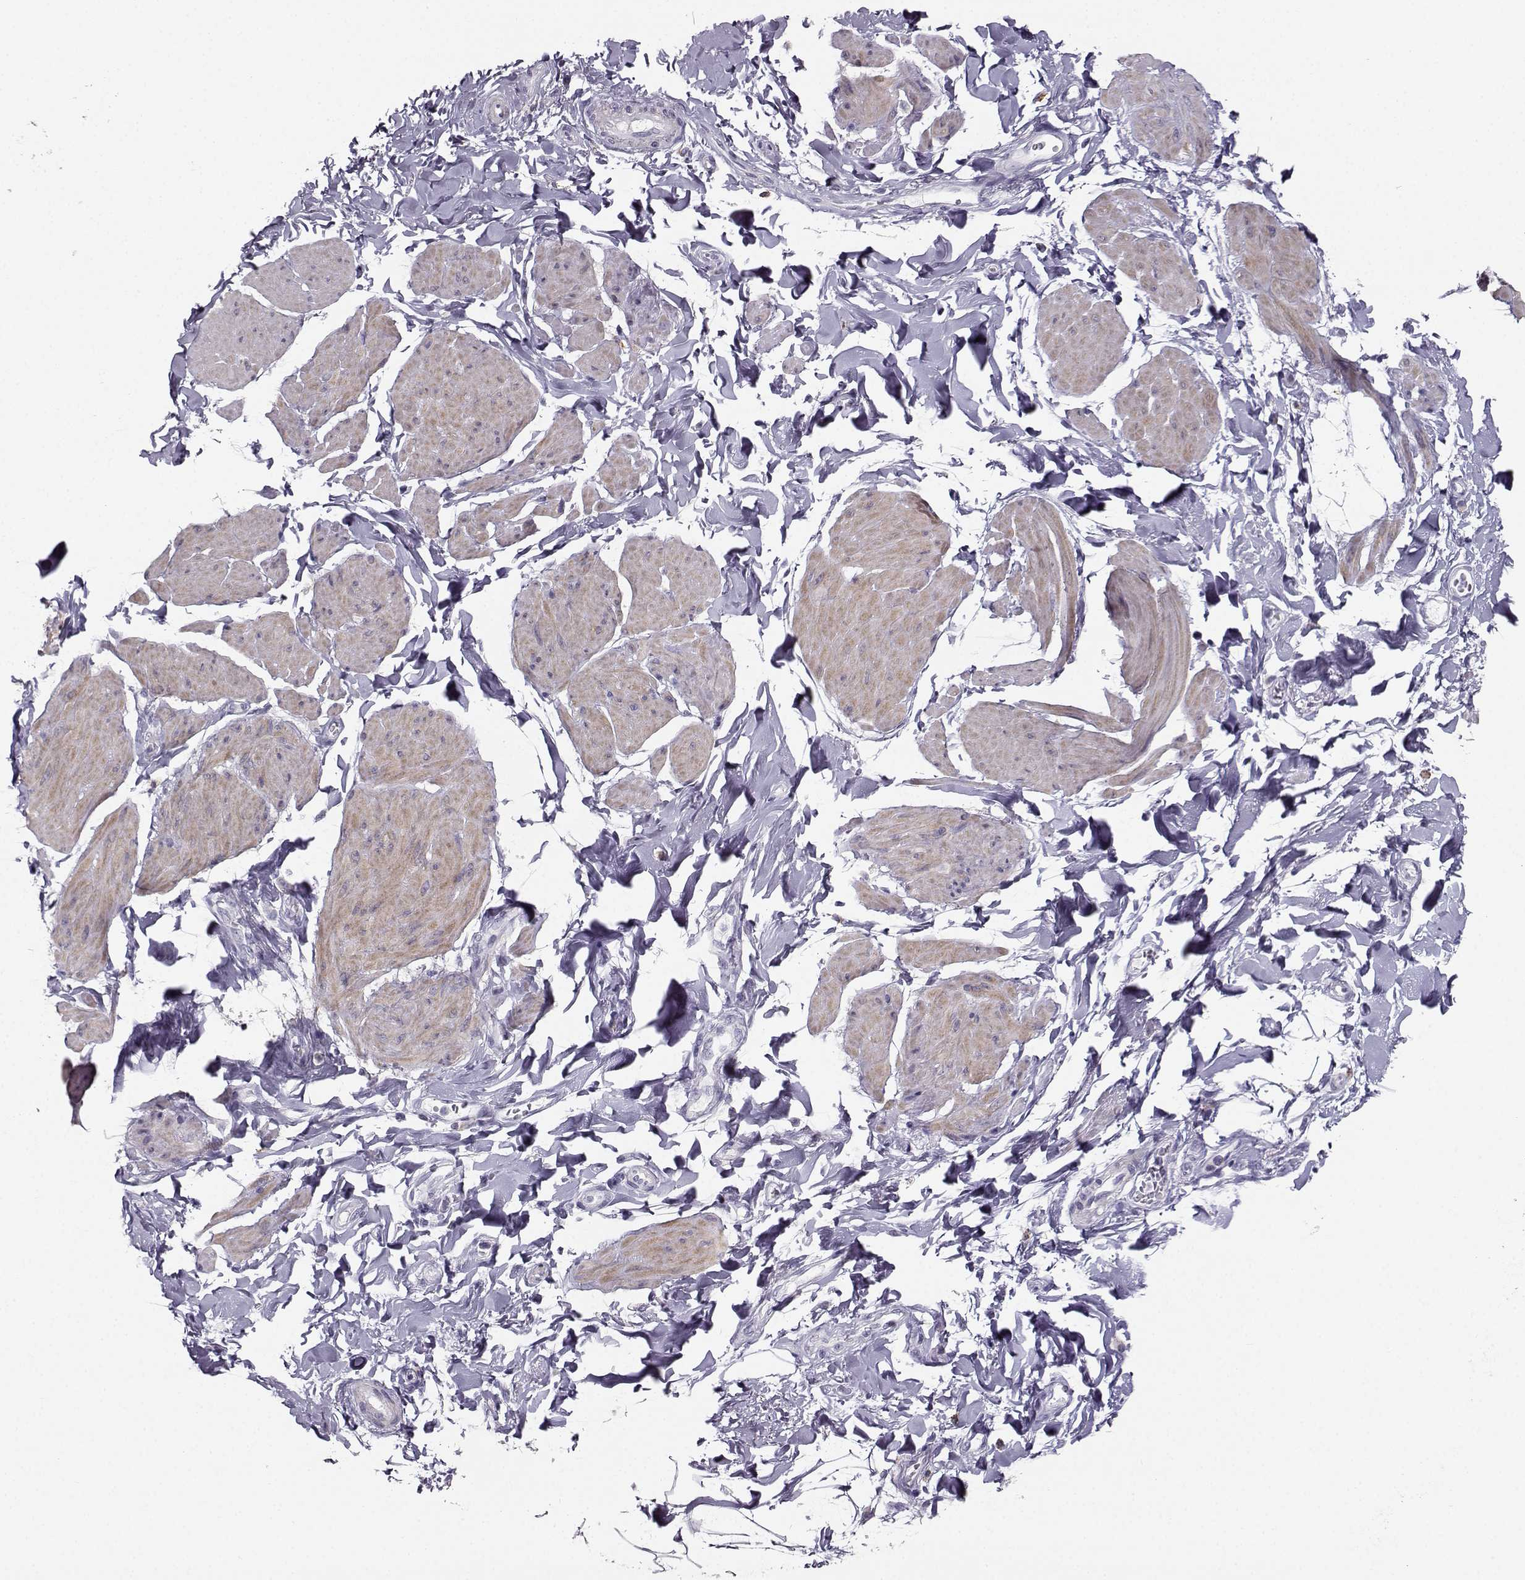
{"staining": {"intensity": "weak", "quantity": "25%-75%", "location": "cytoplasmic/membranous"}, "tissue": "smooth muscle", "cell_type": "Smooth muscle cells", "image_type": "normal", "snomed": [{"axis": "morphology", "description": "Normal tissue, NOS"}, {"axis": "topography", "description": "Adipose tissue"}, {"axis": "topography", "description": "Smooth muscle"}, {"axis": "topography", "description": "Peripheral nerve tissue"}], "caption": "Immunohistochemical staining of unremarkable smooth muscle exhibits weak cytoplasmic/membranous protein staining in about 25%-75% of smooth muscle cells.", "gene": "CASR", "patient": {"sex": "male", "age": 83}}